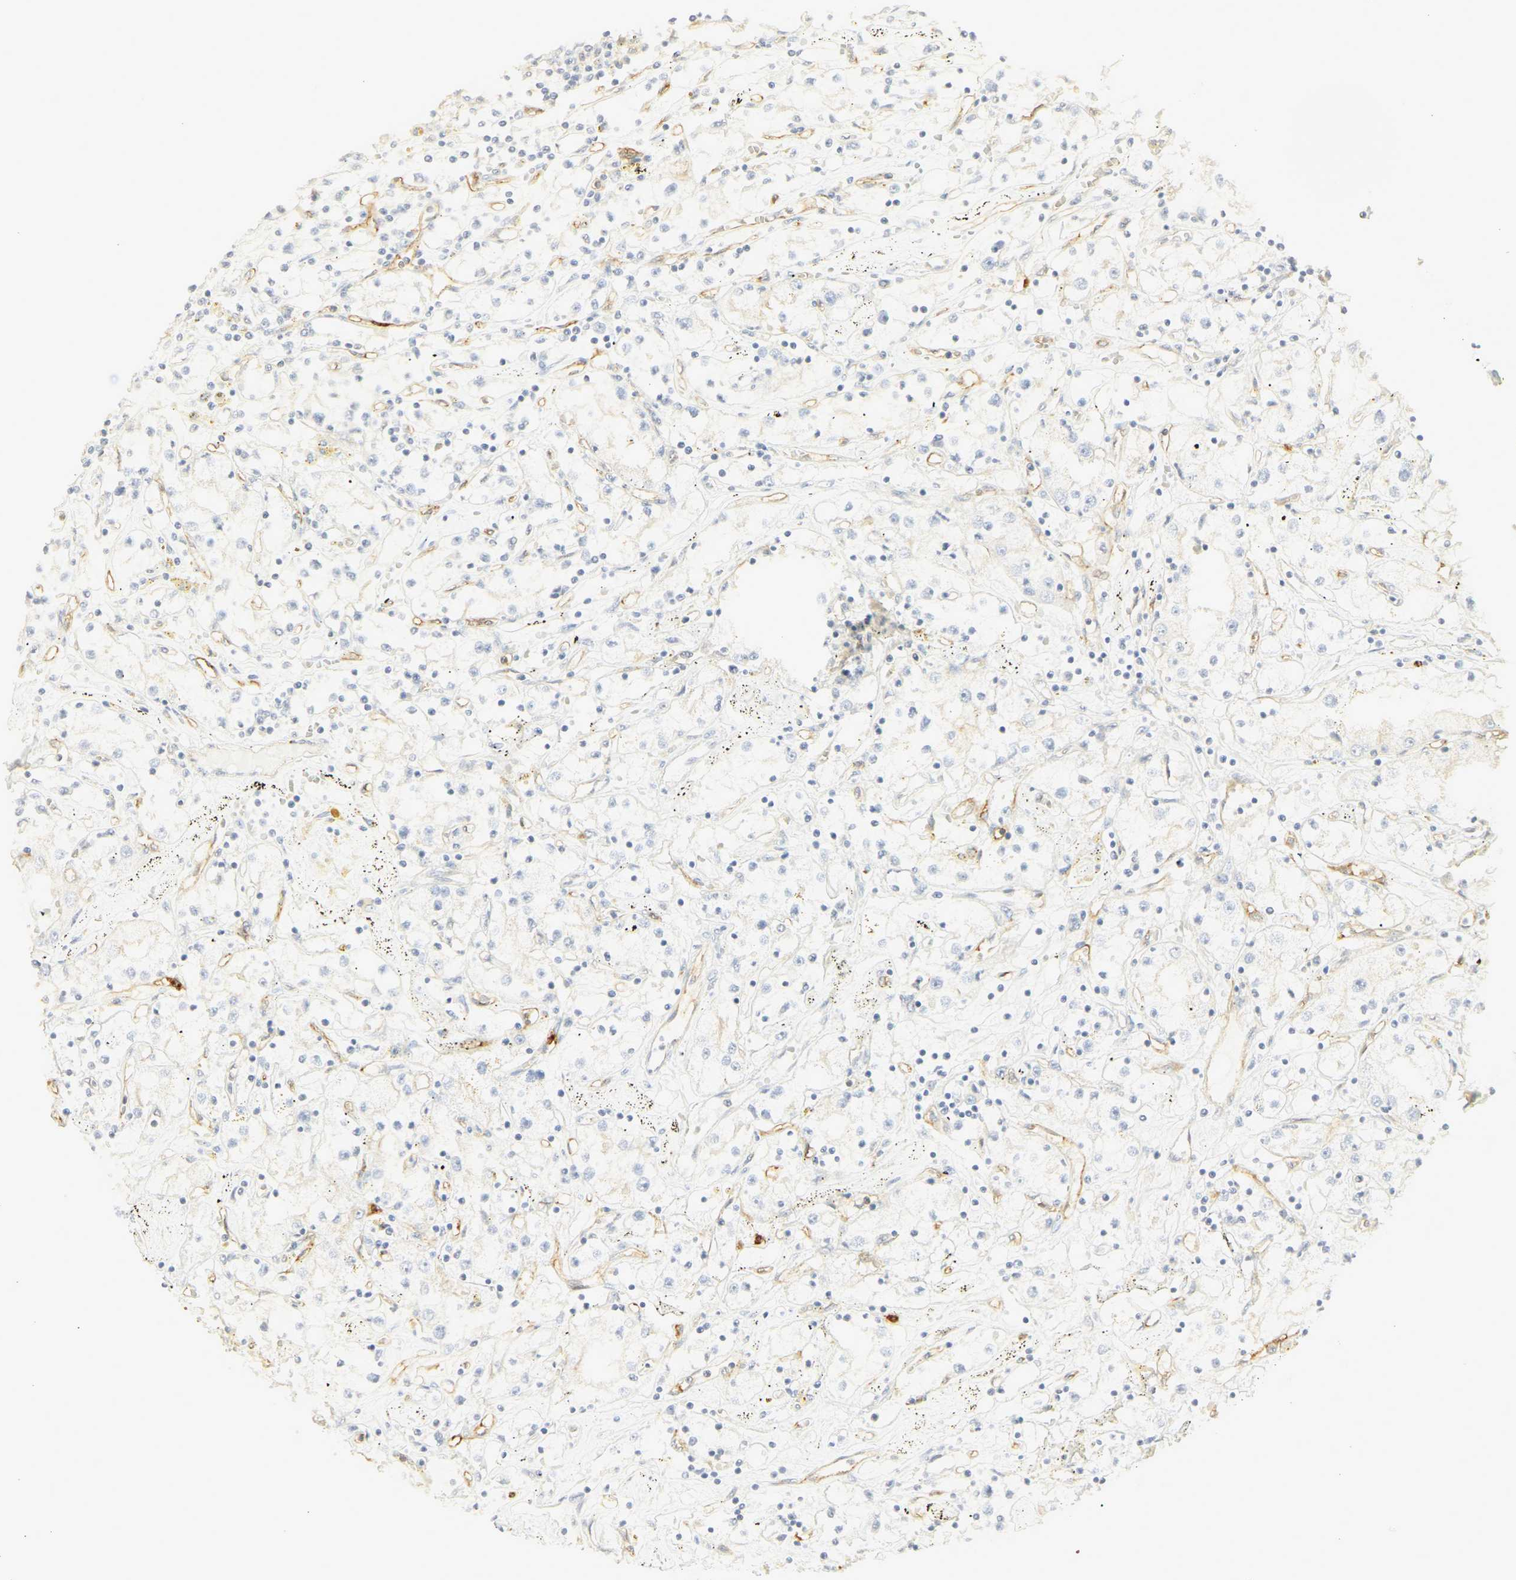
{"staining": {"intensity": "negative", "quantity": "none", "location": "none"}, "tissue": "renal cancer", "cell_type": "Tumor cells", "image_type": "cancer", "snomed": [{"axis": "morphology", "description": "Adenocarcinoma, NOS"}, {"axis": "topography", "description": "Kidney"}], "caption": "Immunohistochemistry (IHC) image of renal adenocarcinoma stained for a protein (brown), which shows no expression in tumor cells.", "gene": "CEACAM5", "patient": {"sex": "male", "age": 56}}